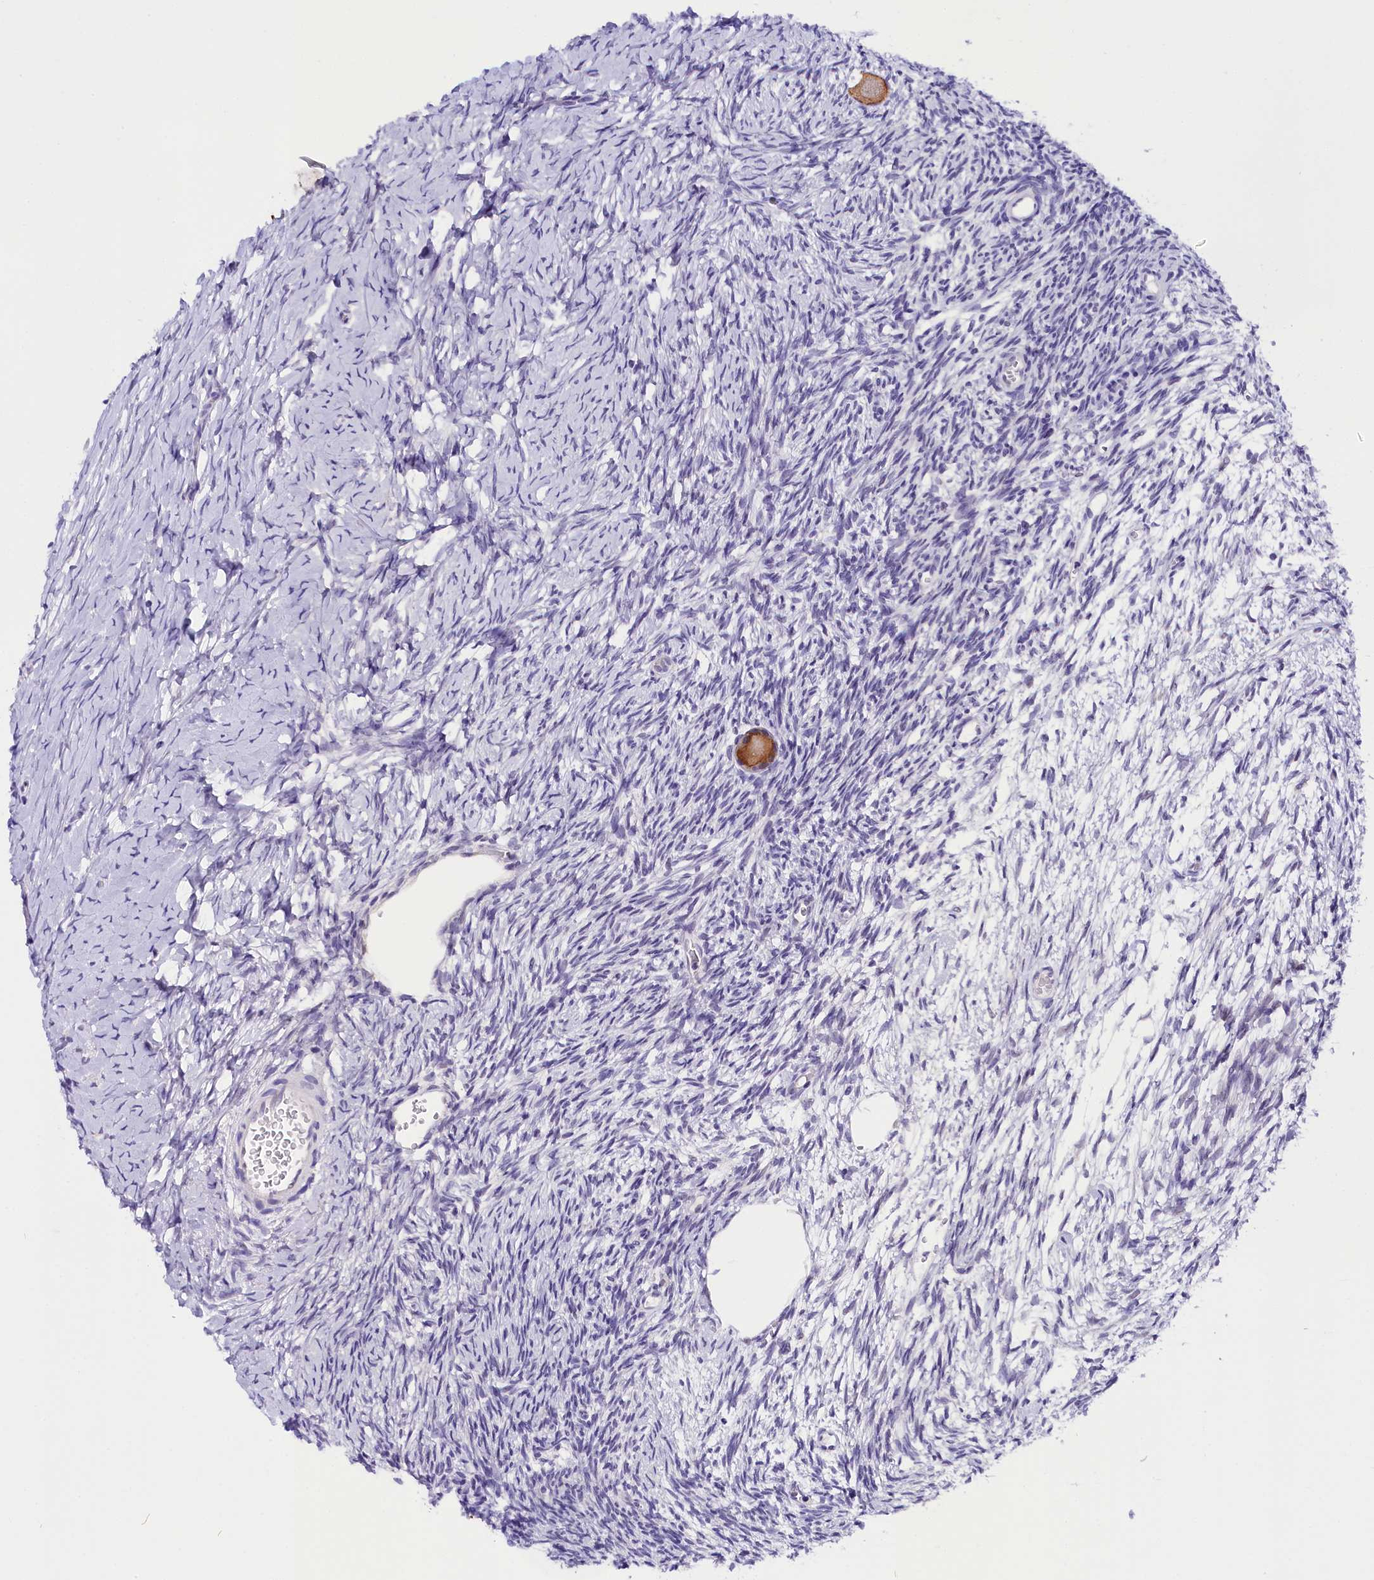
{"staining": {"intensity": "moderate", "quantity": ">75%", "location": "cytoplasmic/membranous"}, "tissue": "ovary", "cell_type": "Follicle cells", "image_type": "normal", "snomed": [{"axis": "morphology", "description": "Normal tissue, NOS"}, {"axis": "topography", "description": "Ovary"}], "caption": "Human ovary stained with a brown dye demonstrates moderate cytoplasmic/membranous positive expression in approximately >75% of follicle cells.", "gene": "OSGEP", "patient": {"sex": "female", "age": 39}}